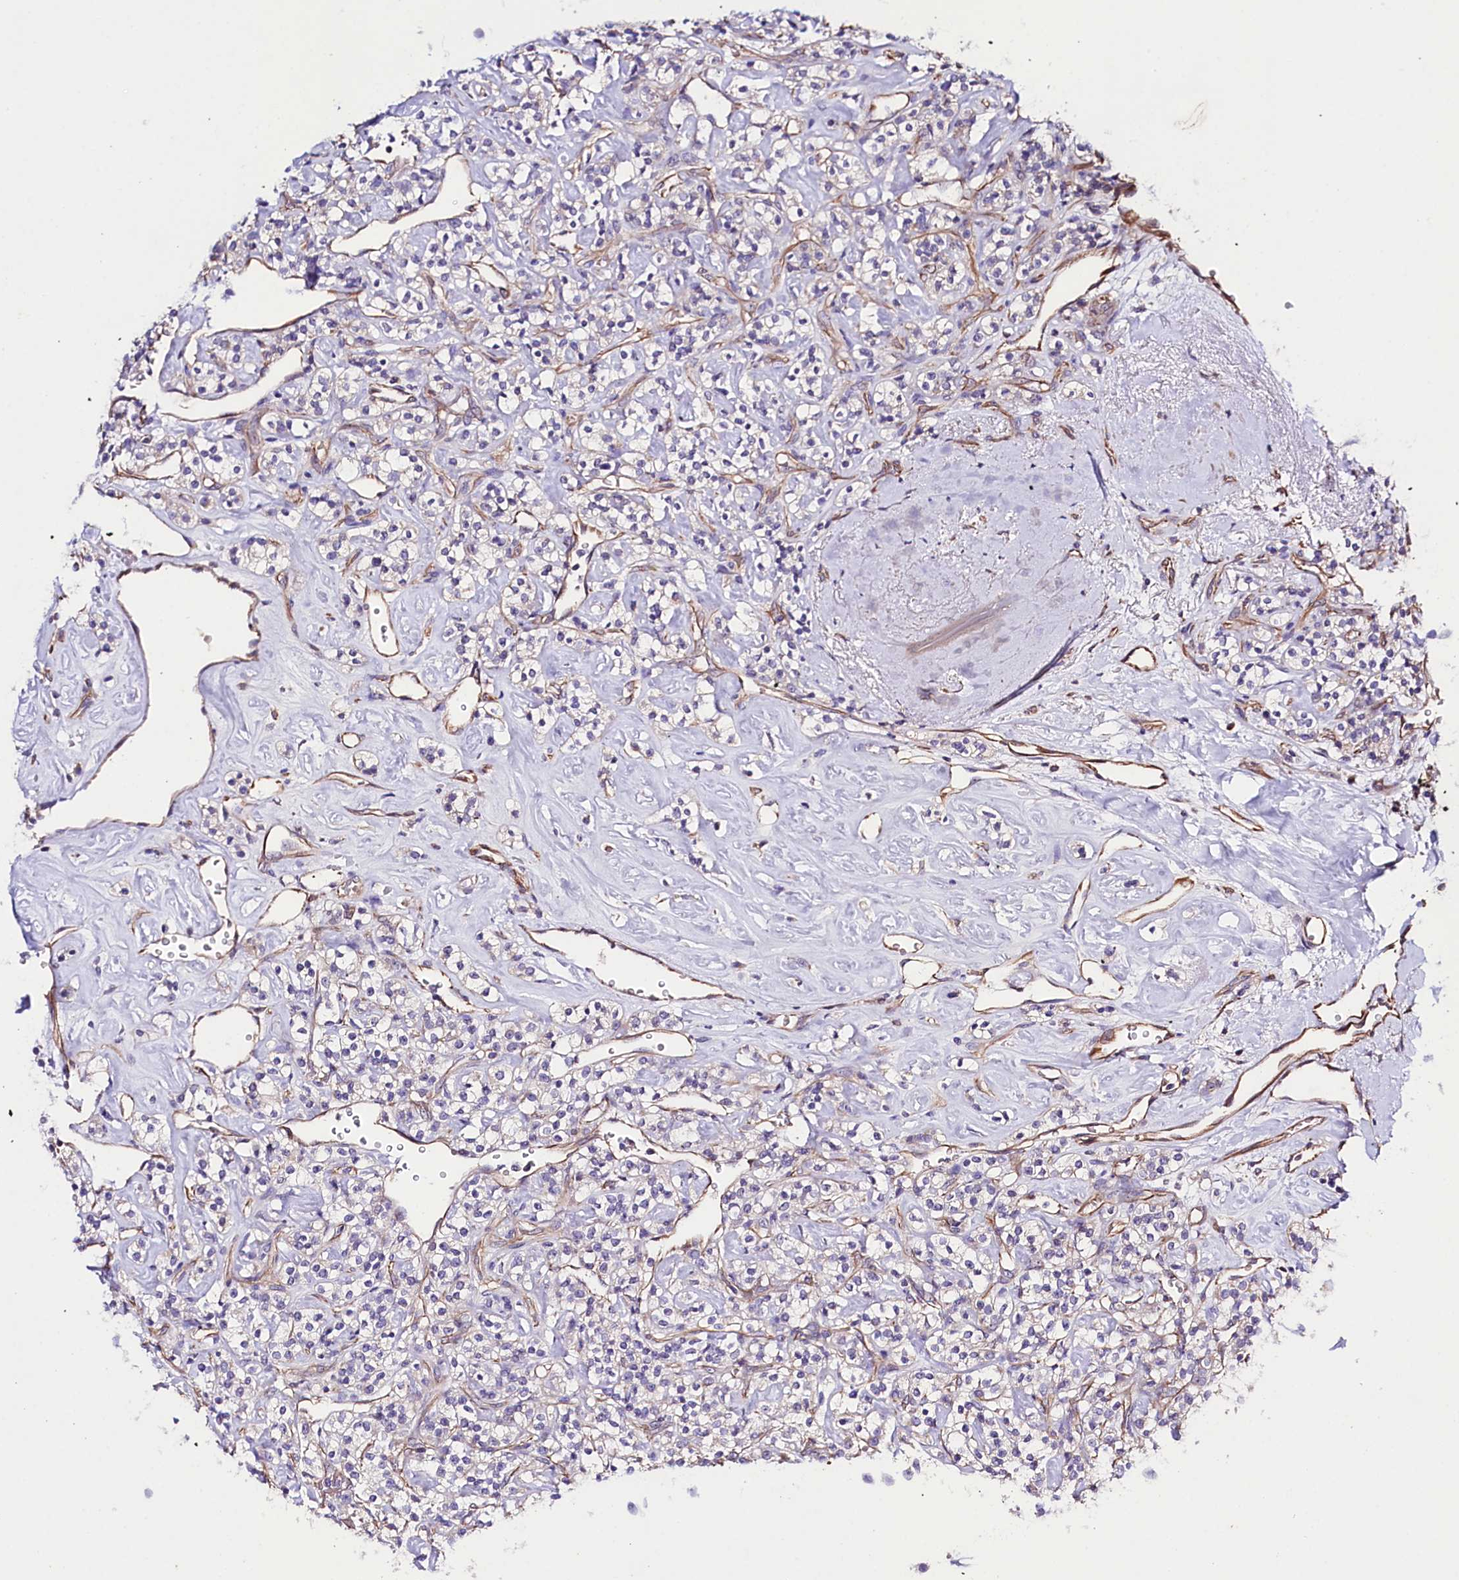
{"staining": {"intensity": "negative", "quantity": "none", "location": "none"}, "tissue": "renal cancer", "cell_type": "Tumor cells", "image_type": "cancer", "snomed": [{"axis": "morphology", "description": "Adenocarcinoma, NOS"}, {"axis": "topography", "description": "Kidney"}], "caption": "Tumor cells show no significant protein expression in renal cancer. (Stains: DAB IHC with hematoxylin counter stain, Microscopy: brightfield microscopy at high magnification).", "gene": "SLC7A1", "patient": {"sex": "male", "age": 77}}